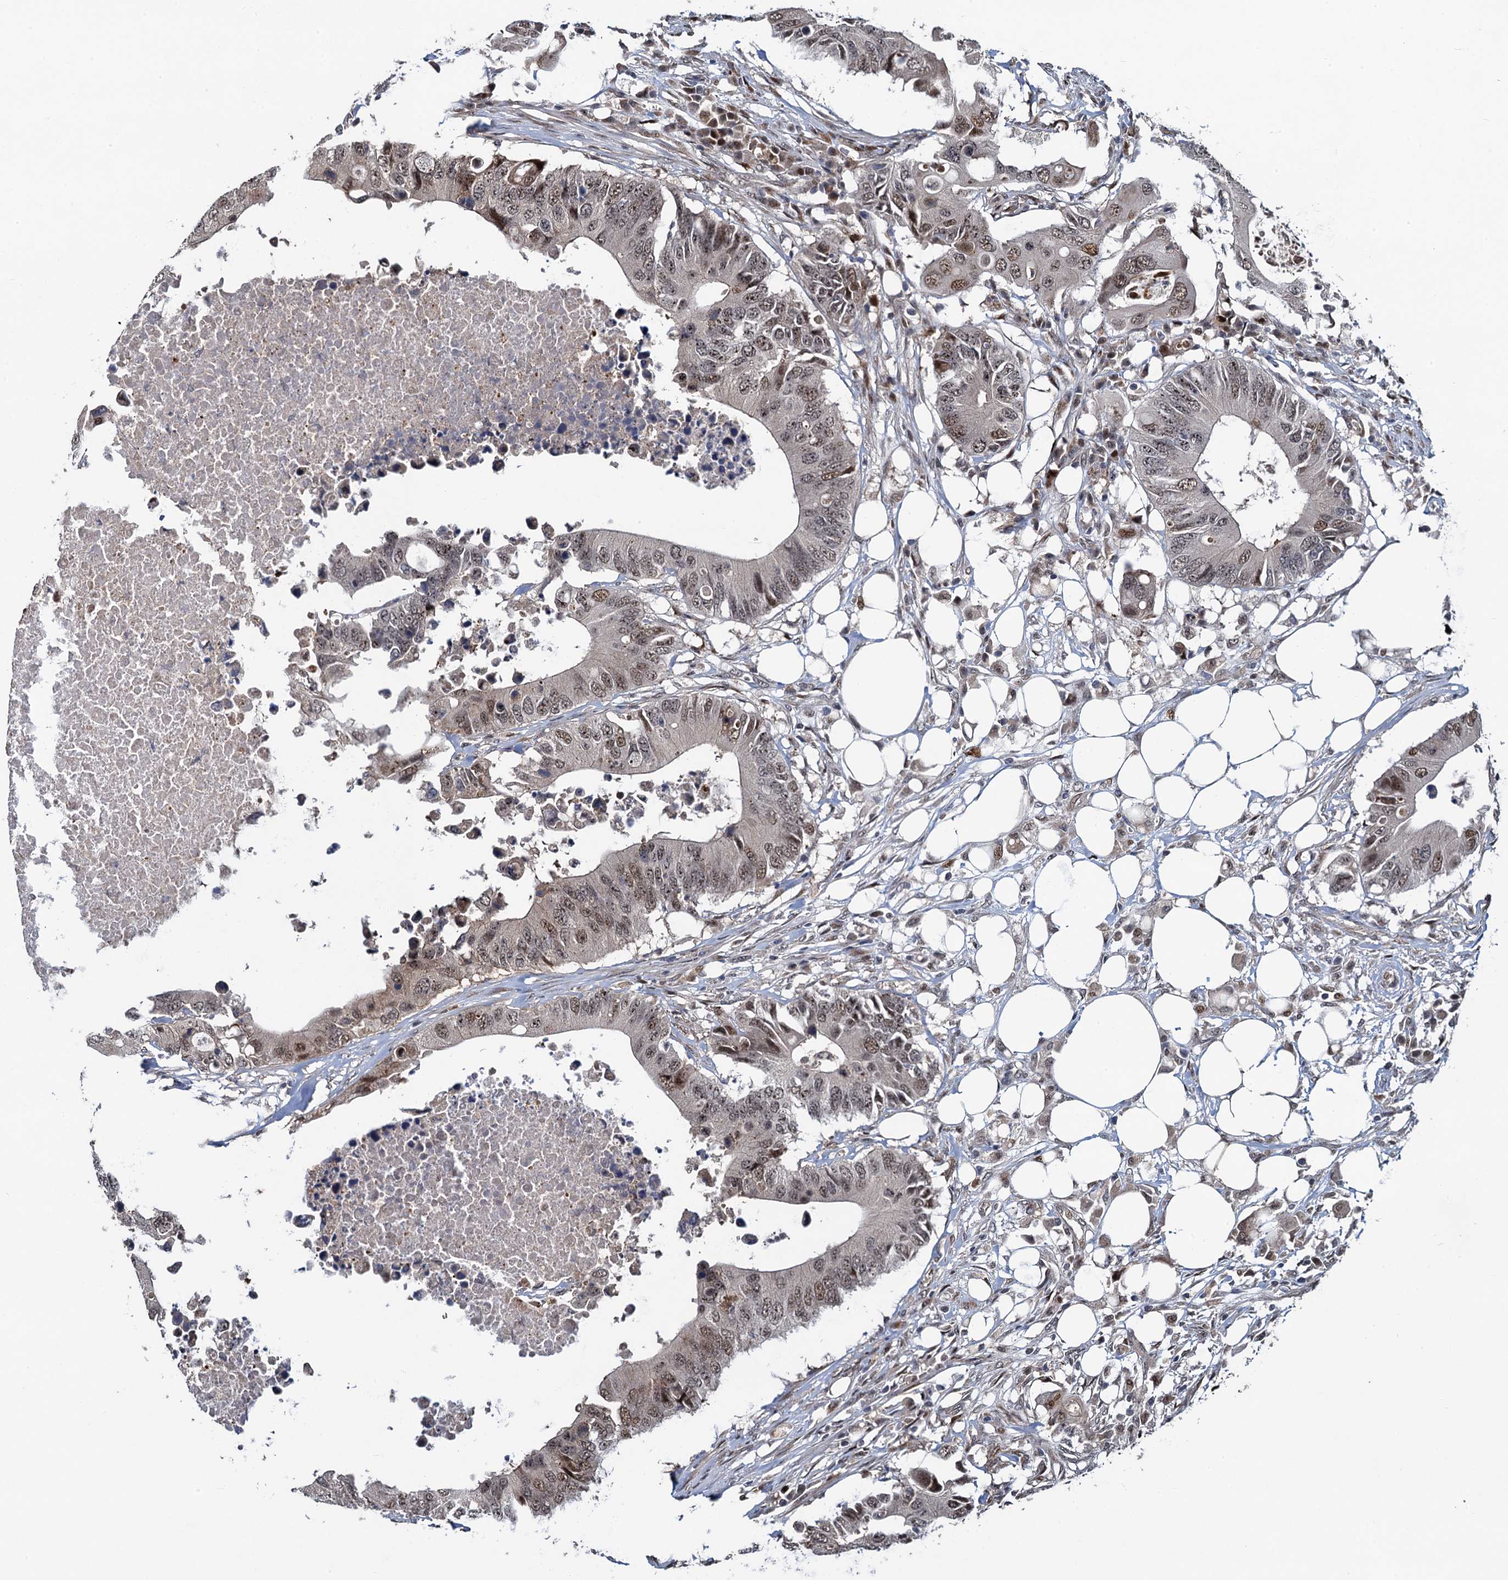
{"staining": {"intensity": "moderate", "quantity": "<25%", "location": "nuclear"}, "tissue": "colorectal cancer", "cell_type": "Tumor cells", "image_type": "cancer", "snomed": [{"axis": "morphology", "description": "Adenocarcinoma, NOS"}, {"axis": "topography", "description": "Colon"}], "caption": "Approximately <25% of tumor cells in human adenocarcinoma (colorectal) exhibit moderate nuclear protein staining as visualized by brown immunohistochemical staining.", "gene": "ATOSA", "patient": {"sex": "male", "age": 71}}